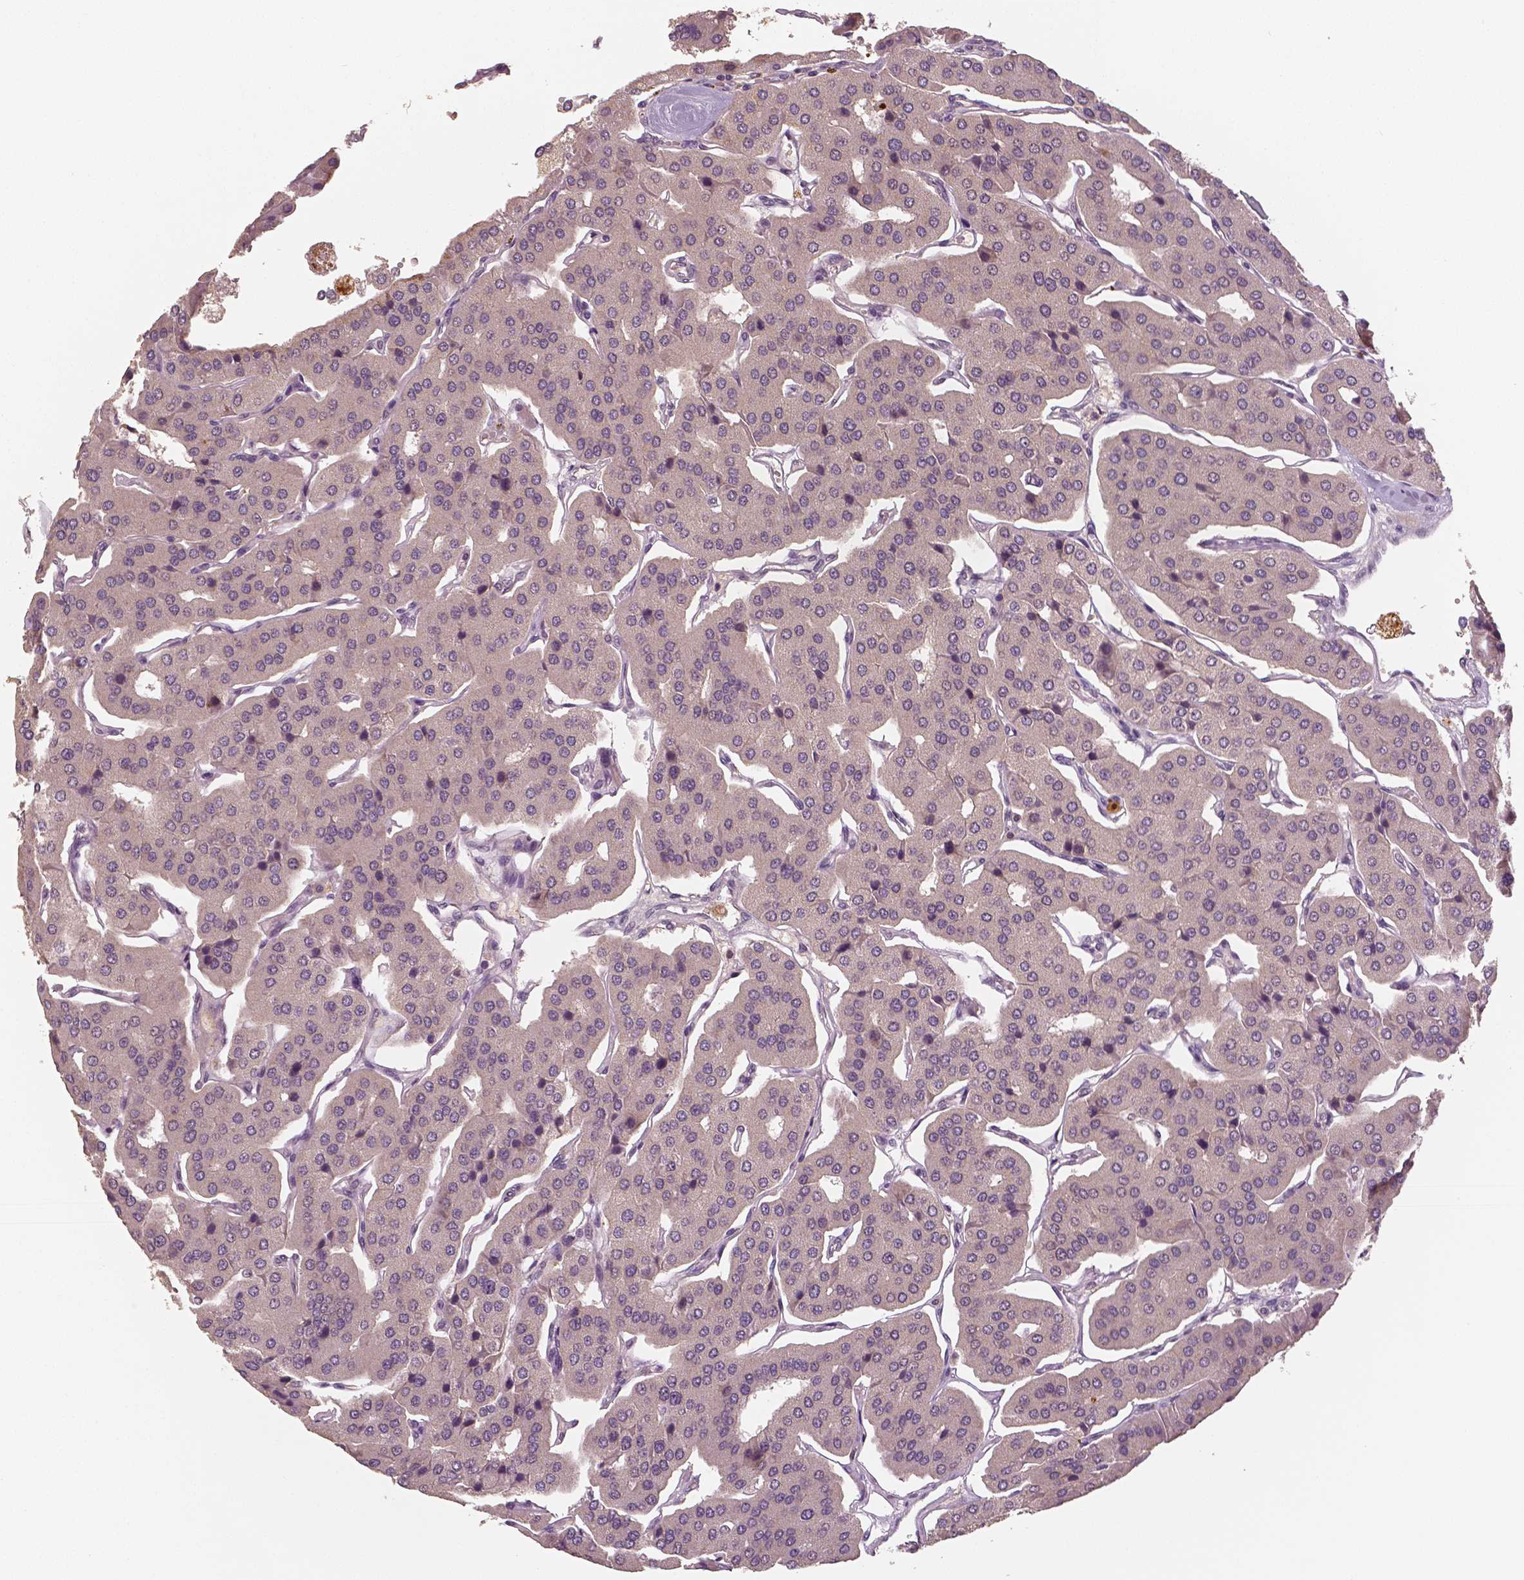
{"staining": {"intensity": "negative", "quantity": "none", "location": "none"}, "tissue": "parathyroid gland", "cell_type": "Glandular cells", "image_type": "normal", "snomed": [{"axis": "morphology", "description": "Normal tissue, NOS"}, {"axis": "morphology", "description": "Adenoma, NOS"}, {"axis": "topography", "description": "Parathyroid gland"}], "caption": "Immunohistochemistry histopathology image of unremarkable human parathyroid gland stained for a protein (brown), which shows no positivity in glandular cells. (DAB immunohistochemistry, high magnification).", "gene": "MKI67", "patient": {"sex": "female", "age": 86}}